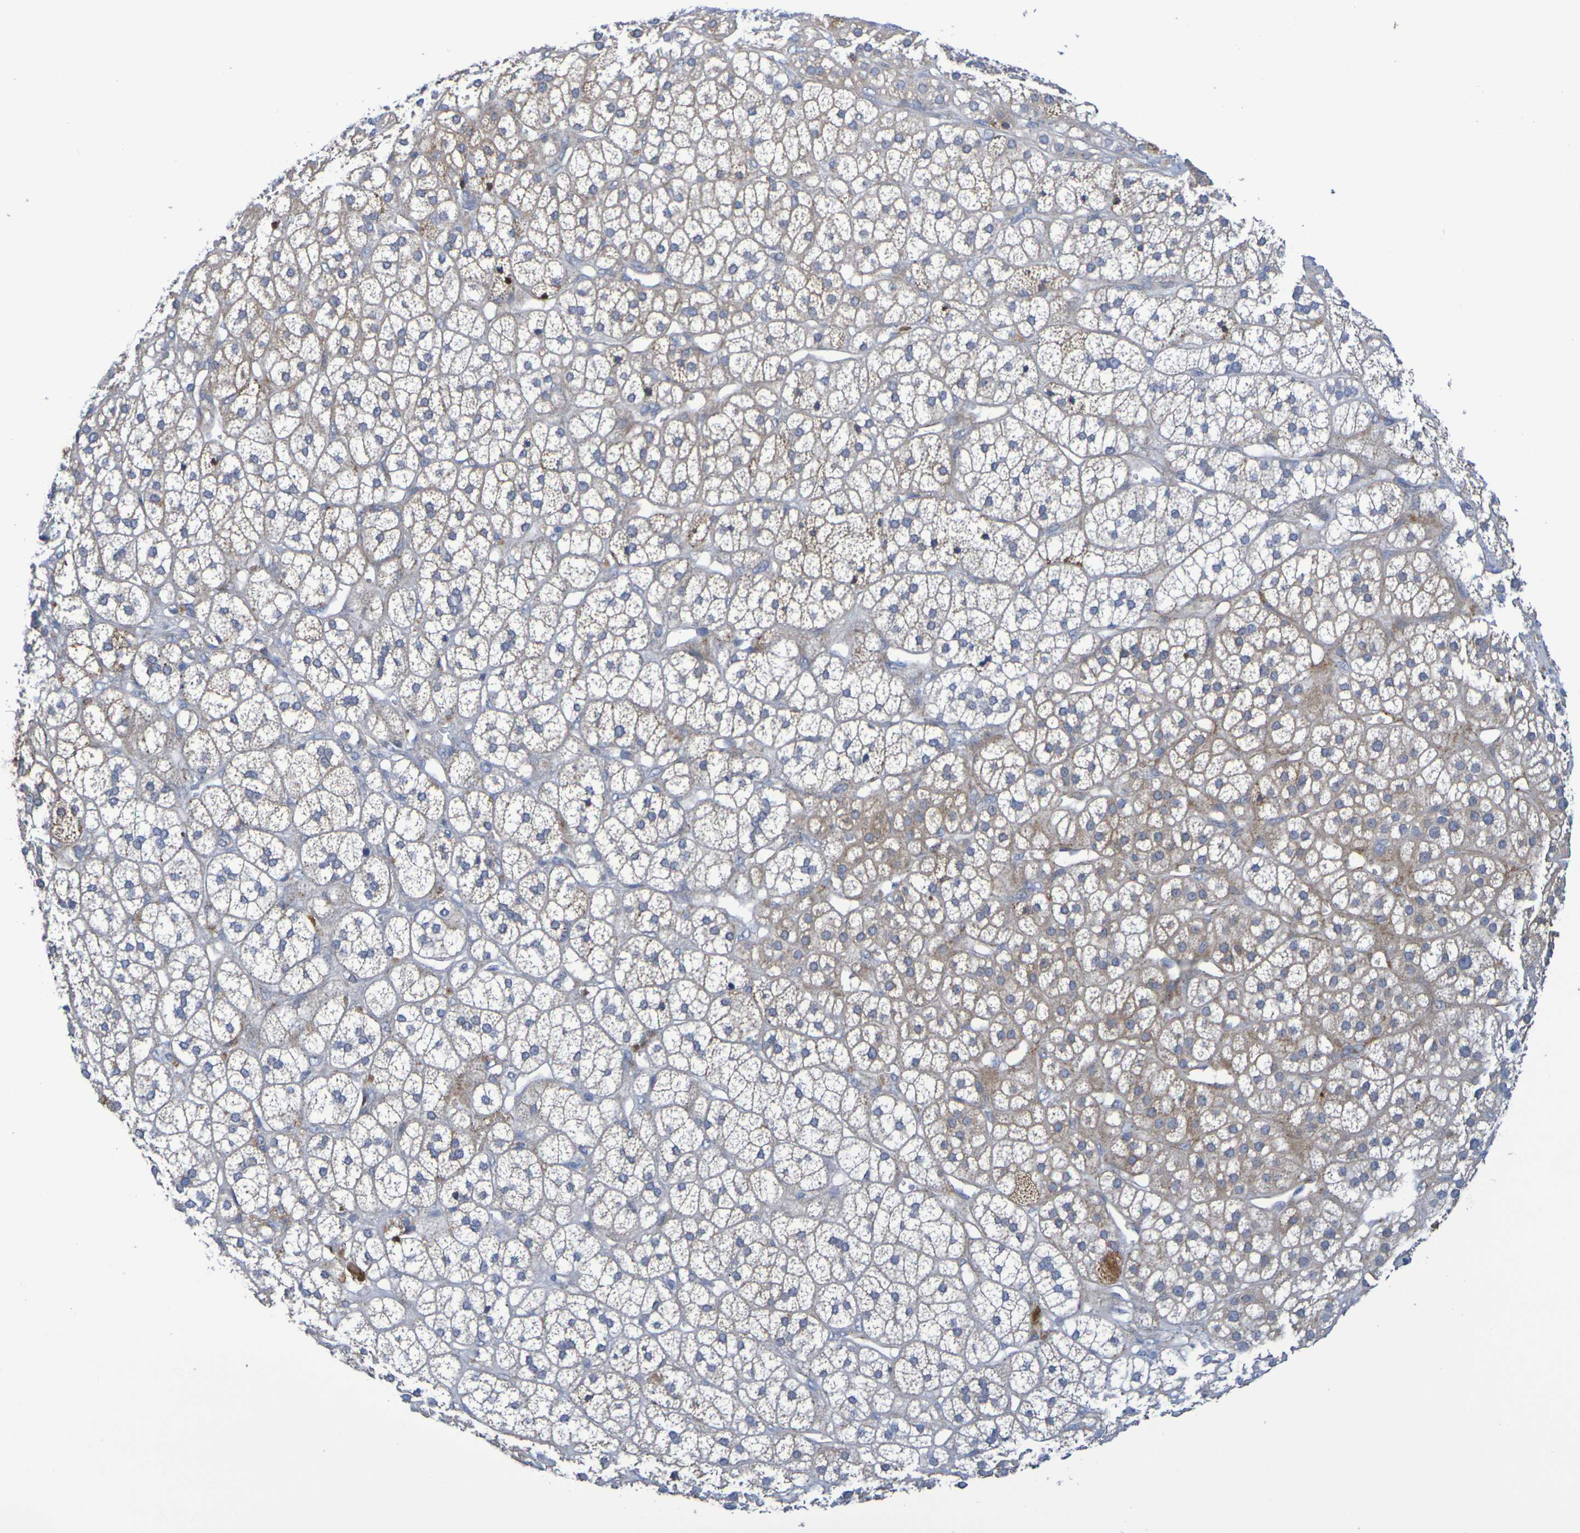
{"staining": {"intensity": "moderate", "quantity": "25%-75%", "location": "cytoplasmic/membranous"}, "tissue": "adrenal gland", "cell_type": "Glandular cells", "image_type": "normal", "snomed": [{"axis": "morphology", "description": "Normal tissue, NOS"}, {"axis": "topography", "description": "Adrenal gland"}], "caption": "Brown immunohistochemical staining in normal human adrenal gland demonstrates moderate cytoplasmic/membranous expression in approximately 25%-75% of glandular cells. Using DAB (3,3'-diaminobenzidine) (brown) and hematoxylin (blue) stains, captured at high magnification using brightfield microscopy.", "gene": "SDC4", "patient": {"sex": "male", "age": 56}}